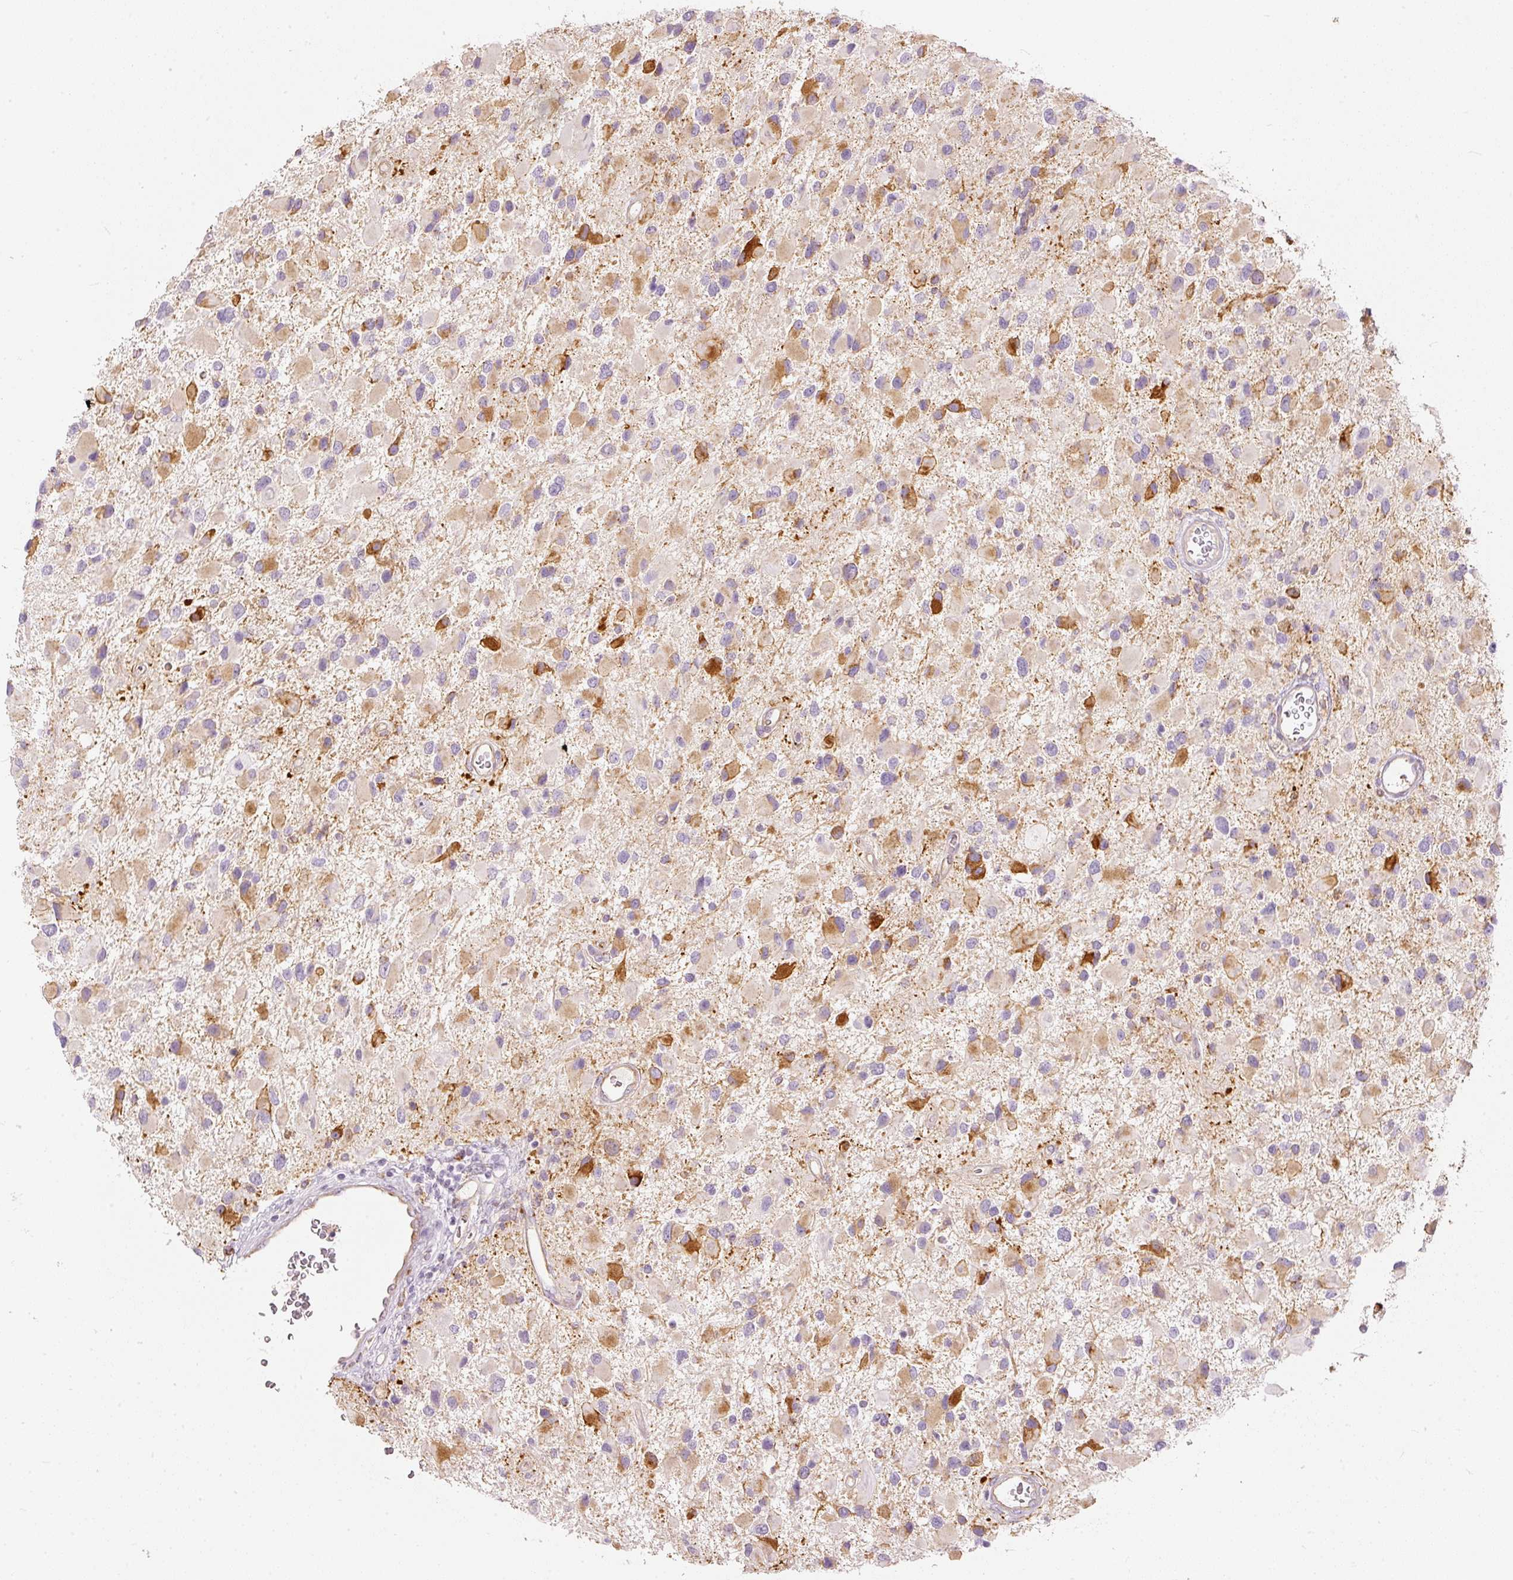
{"staining": {"intensity": "strong", "quantity": "<25%", "location": "cytoplasmic/membranous"}, "tissue": "glioma", "cell_type": "Tumor cells", "image_type": "cancer", "snomed": [{"axis": "morphology", "description": "Glioma, malignant, High grade"}, {"axis": "topography", "description": "Brain"}], "caption": "Immunohistochemical staining of high-grade glioma (malignant) shows strong cytoplasmic/membranous protein positivity in approximately <25% of tumor cells.", "gene": "MTHFD2", "patient": {"sex": "male", "age": 53}}